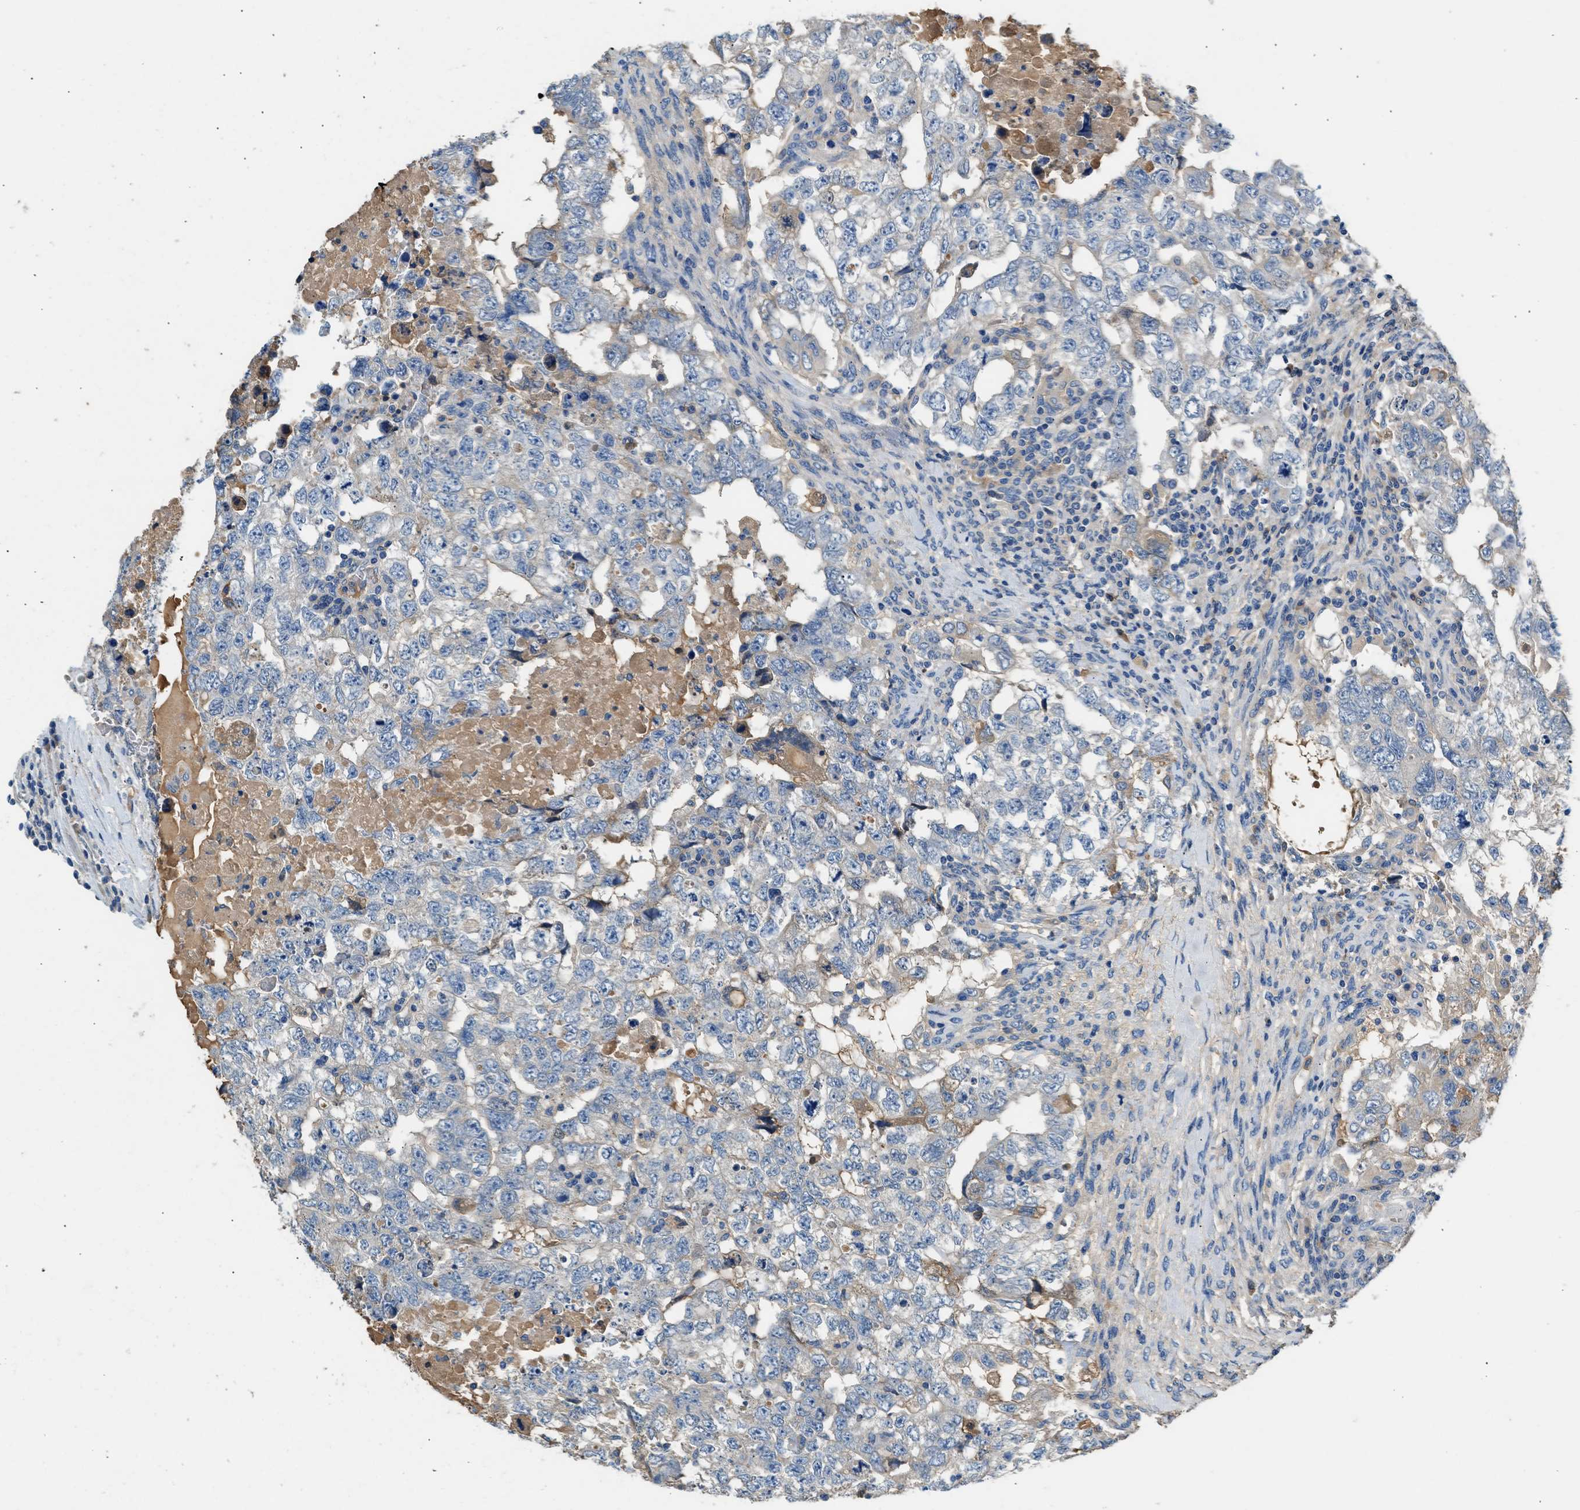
{"staining": {"intensity": "negative", "quantity": "none", "location": "none"}, "tissue": "testis cancer", "cell_type": "Tumor cells", "image_type": "cancer", "snomed": [{"axis": "morphology", "description": "Carcinoma, Embryonal, NOS"}, {"axis": "topography", "description": "Testis"}], "caption": "The histopathology image demonstrates no significant positivity in tumor cells of embryonal carcinoma (testis).", "gene": "RWDD2B", "patient": {"sex": "male", "age": 36}}